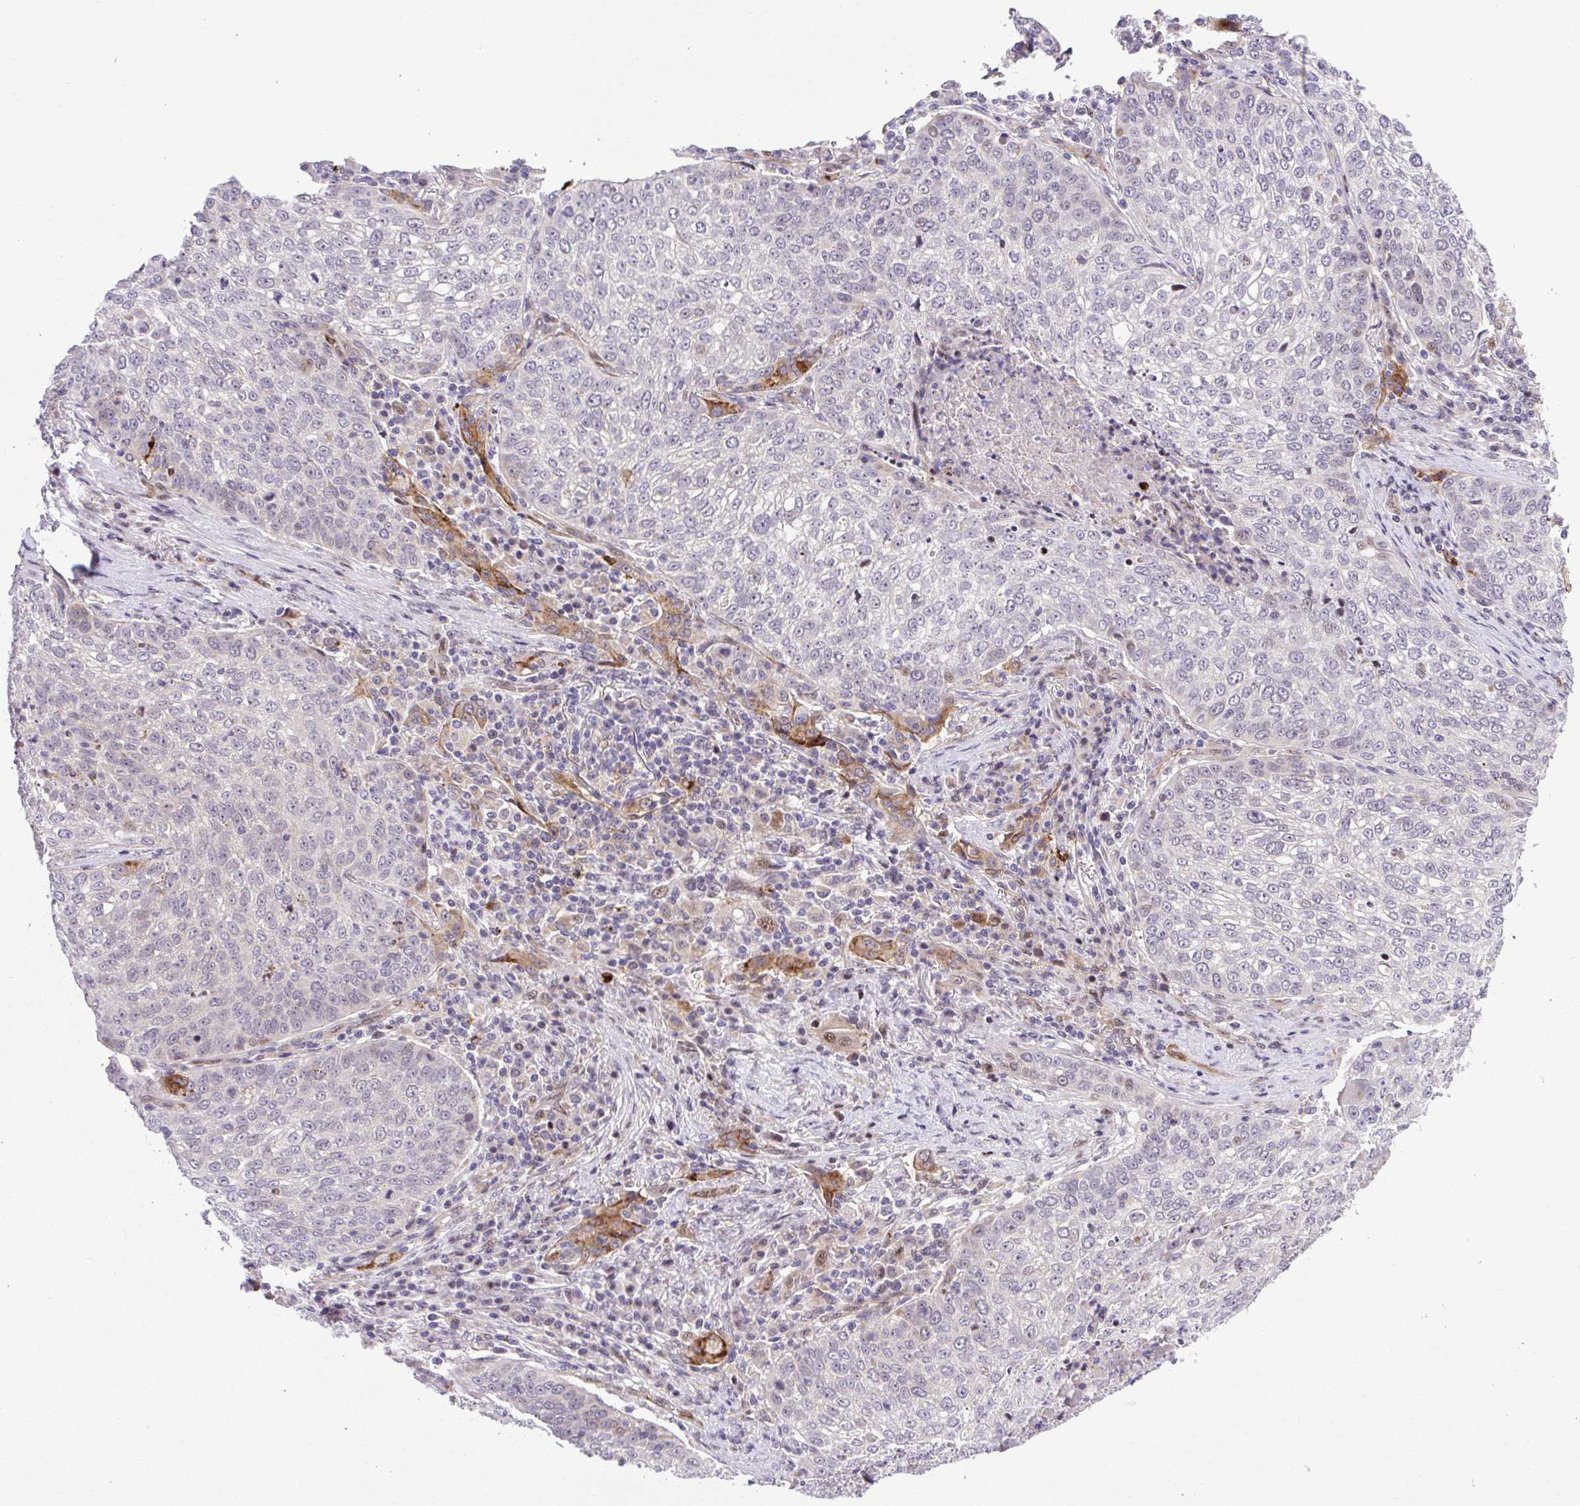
{"staining": {"intensity": "negative", "quantity": "none", "location": "none"}, "tissue": "lung cancer", "cell_type": "Tumor cells", "image_type": "cancer", "snomed": [{"axis": "morphology", "description": "Squamous cell carcinoma, NOS"}, {"axis": "topography", "description": "Lung"}], "caption": "Immunohistochemistry (IHC) of human lung squamous cell carcinoma demonstrates no staining in tumor cells.", "gene": "ERG", "patient": {"sex": "male", "age": 63}}